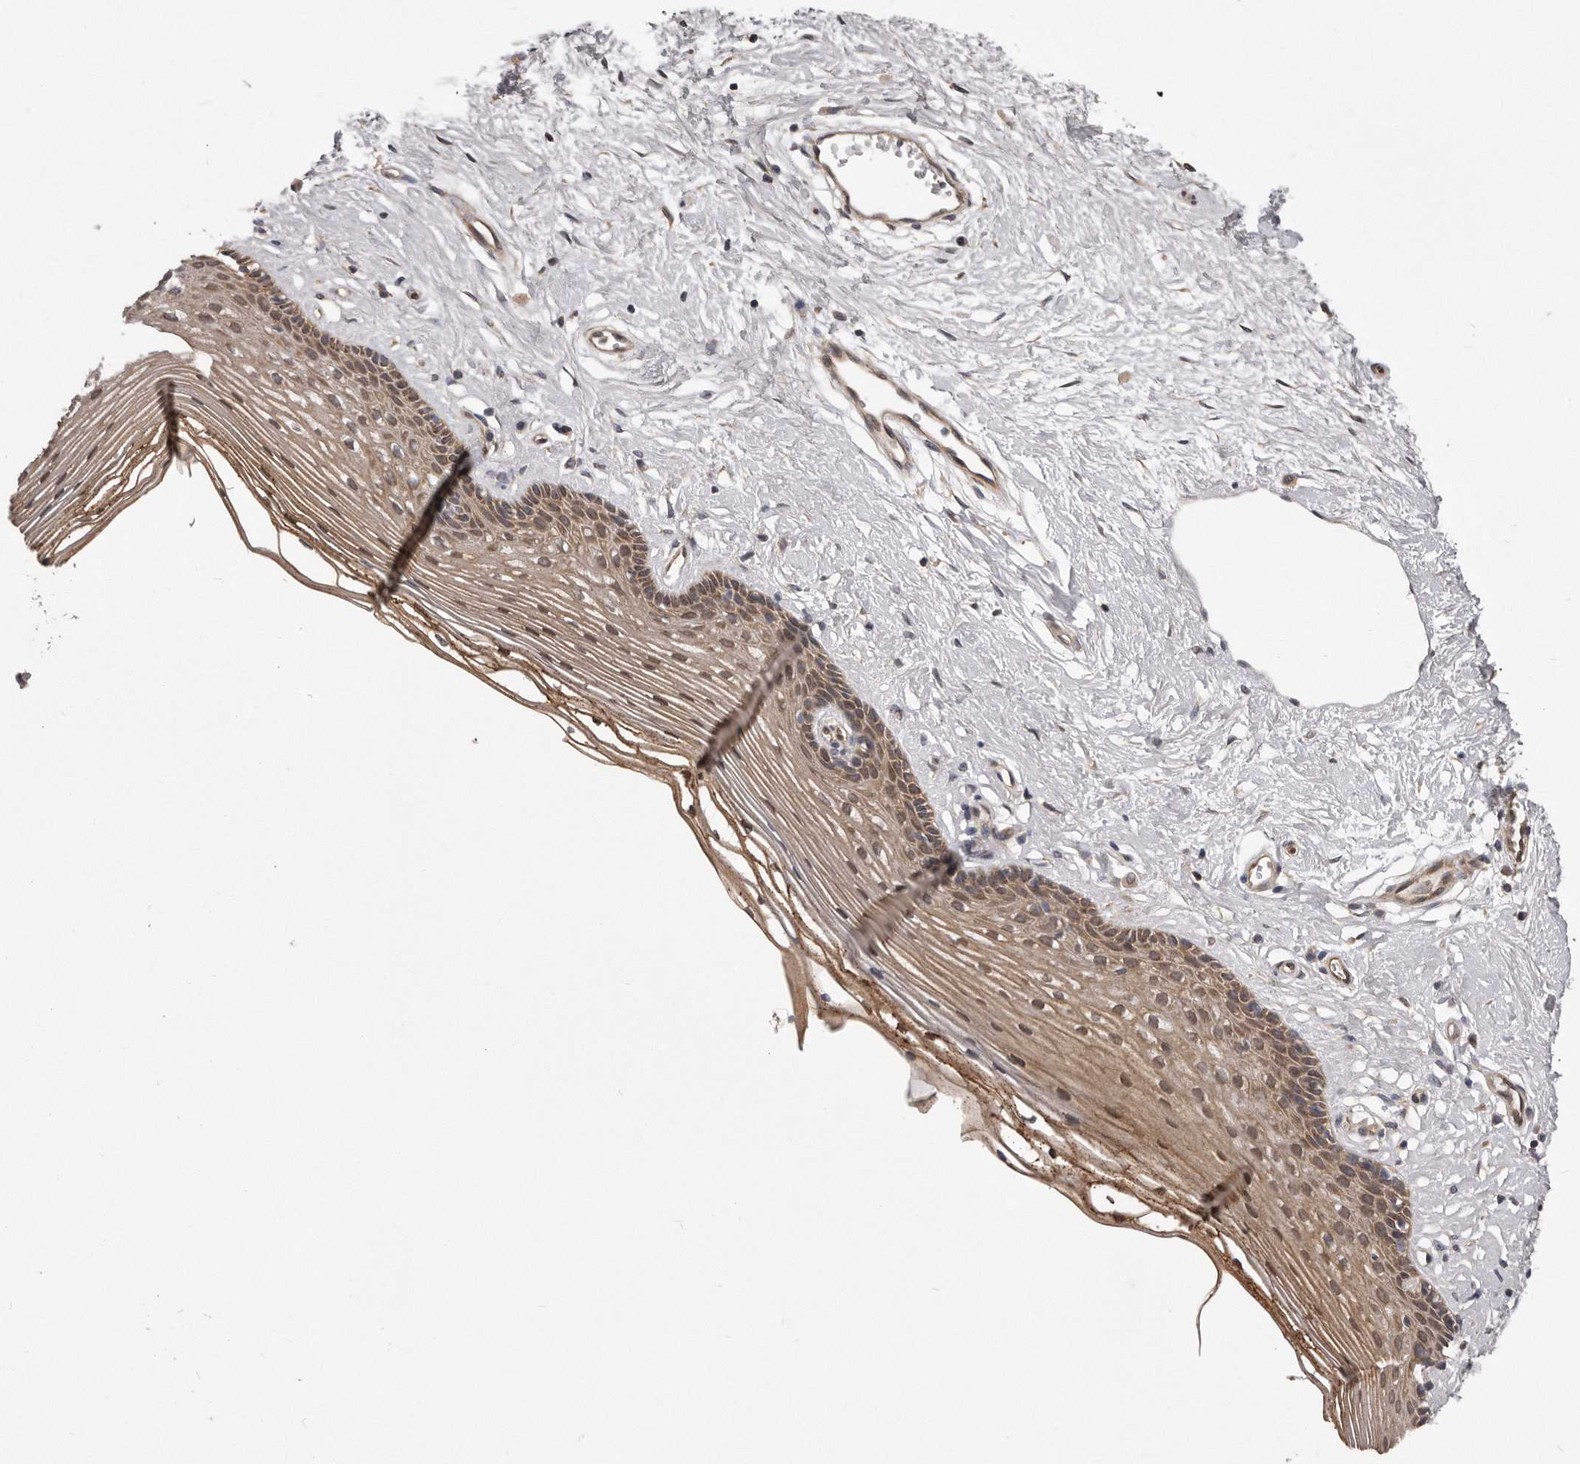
{"staining": {"intensity": "moderate", "quantity": ">75%", "location": "cytoplasmic/membranous"}, "tissue": "vagina", "cell_type": "Squamous epithelial cells", "image_type": "normal", "snomed": [{"axis": "morphology", "description": "Normal tissue, NOS"}, {"axis": "topography", "description": "Vagina"}], "caption": "Vagina stained for a protein reveals moderate cytoplasmic/membranous positivity in squamous epithelial cells. The protein of interest is stained brown, and the nuclei are stained in blue (DAB (3,3'-diaminobenzidine) IHC with brightfield microscopy, high magnification).", "gene": "ARMCX1", "patient": {"sex": "female", "age": 46}}